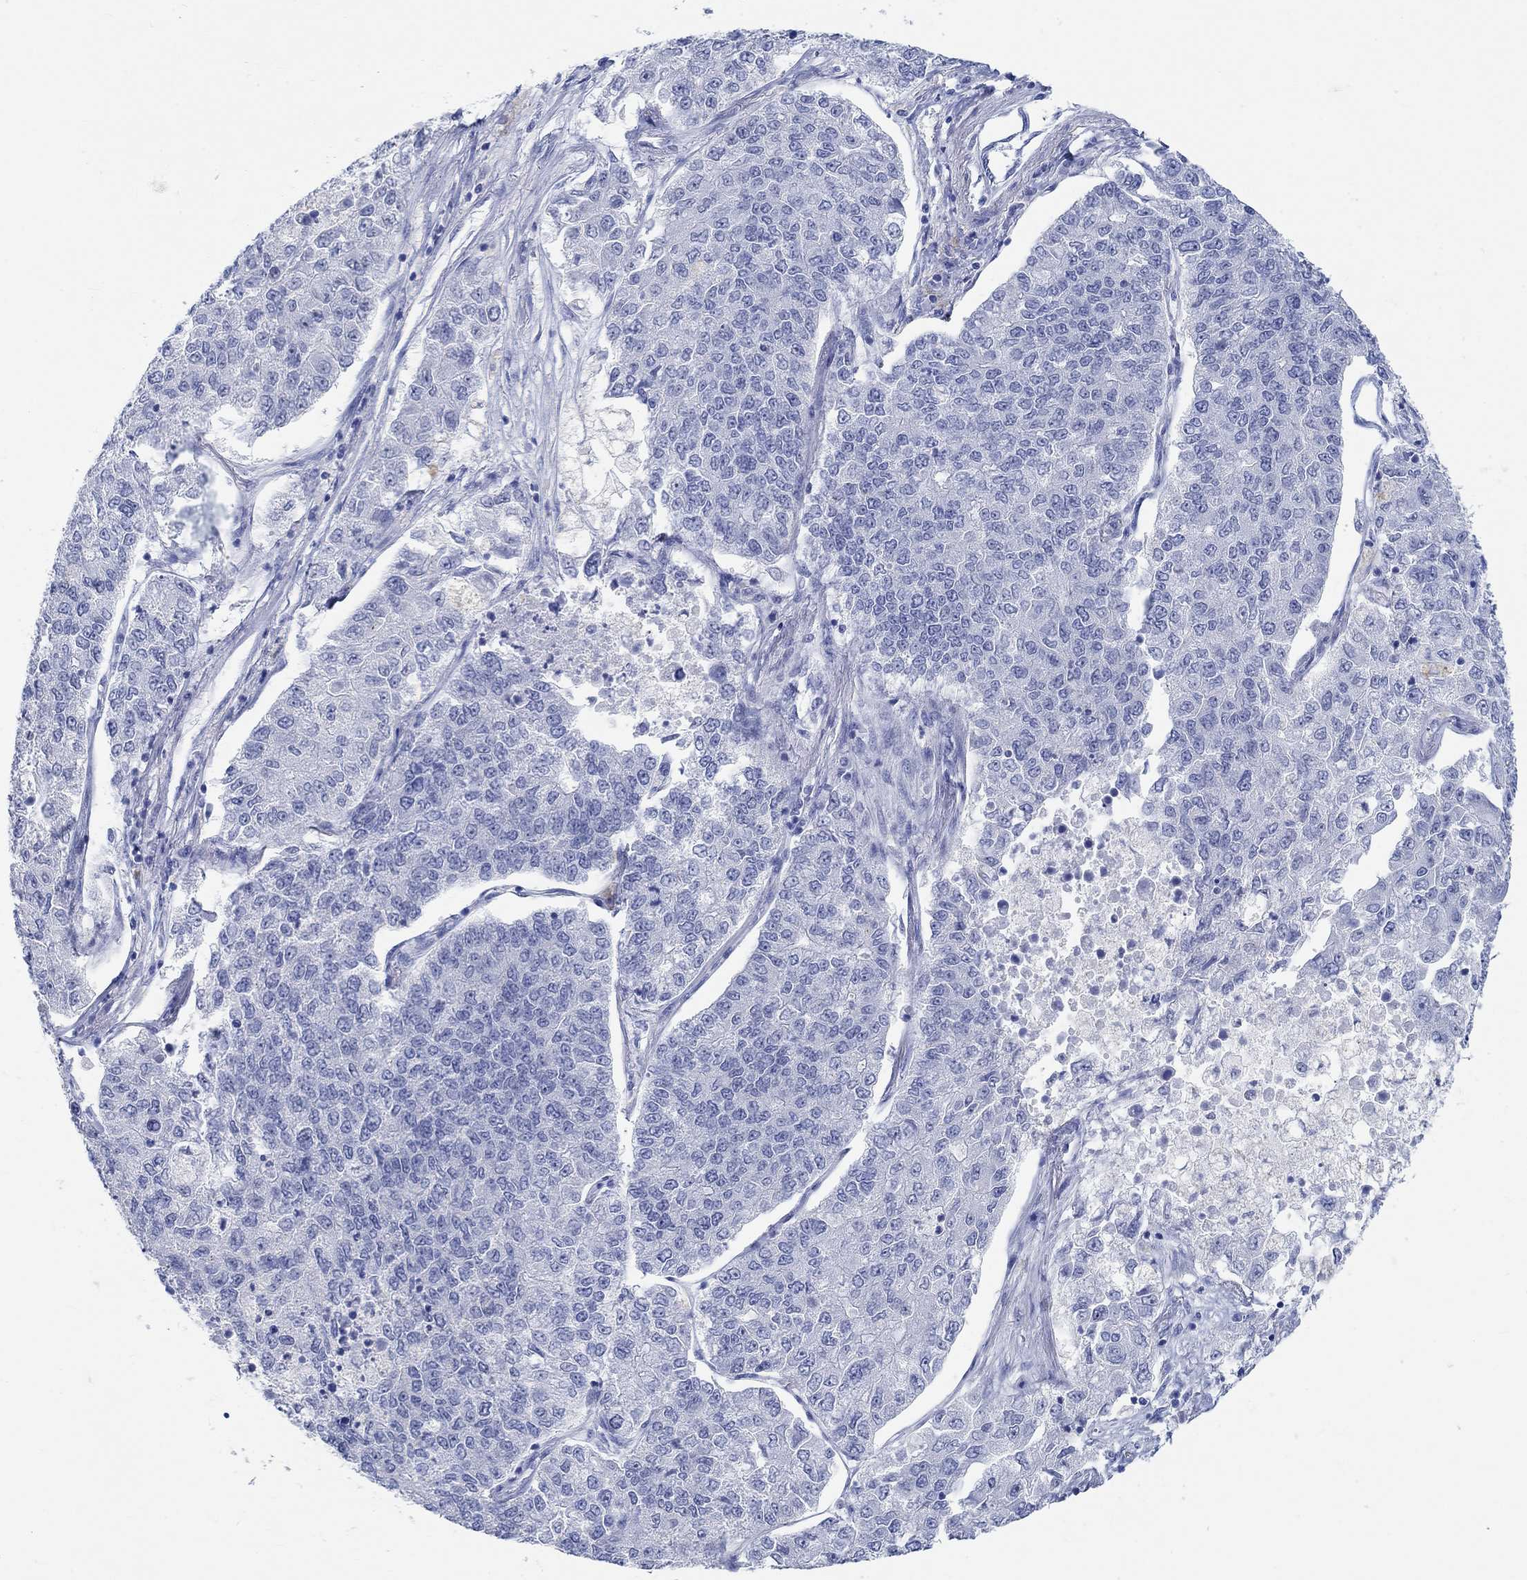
{"staining": {"intensity": "negative", "quantity": "none", "location": "none"}, "tissue": "lung cancer", "cell_type": "Tumor cells", "image_type": "cancer", "snomed": [{"axis": "morphology", "description": "Adenocarcinoma, NOS"}, {"axis": "topography", "description": "Lung"}], "caption": "Tumor cells are negative for brown protein staining in lung cancer.", "gene": "GRIA3", "patient": {"sex": "male", "age": 49}}